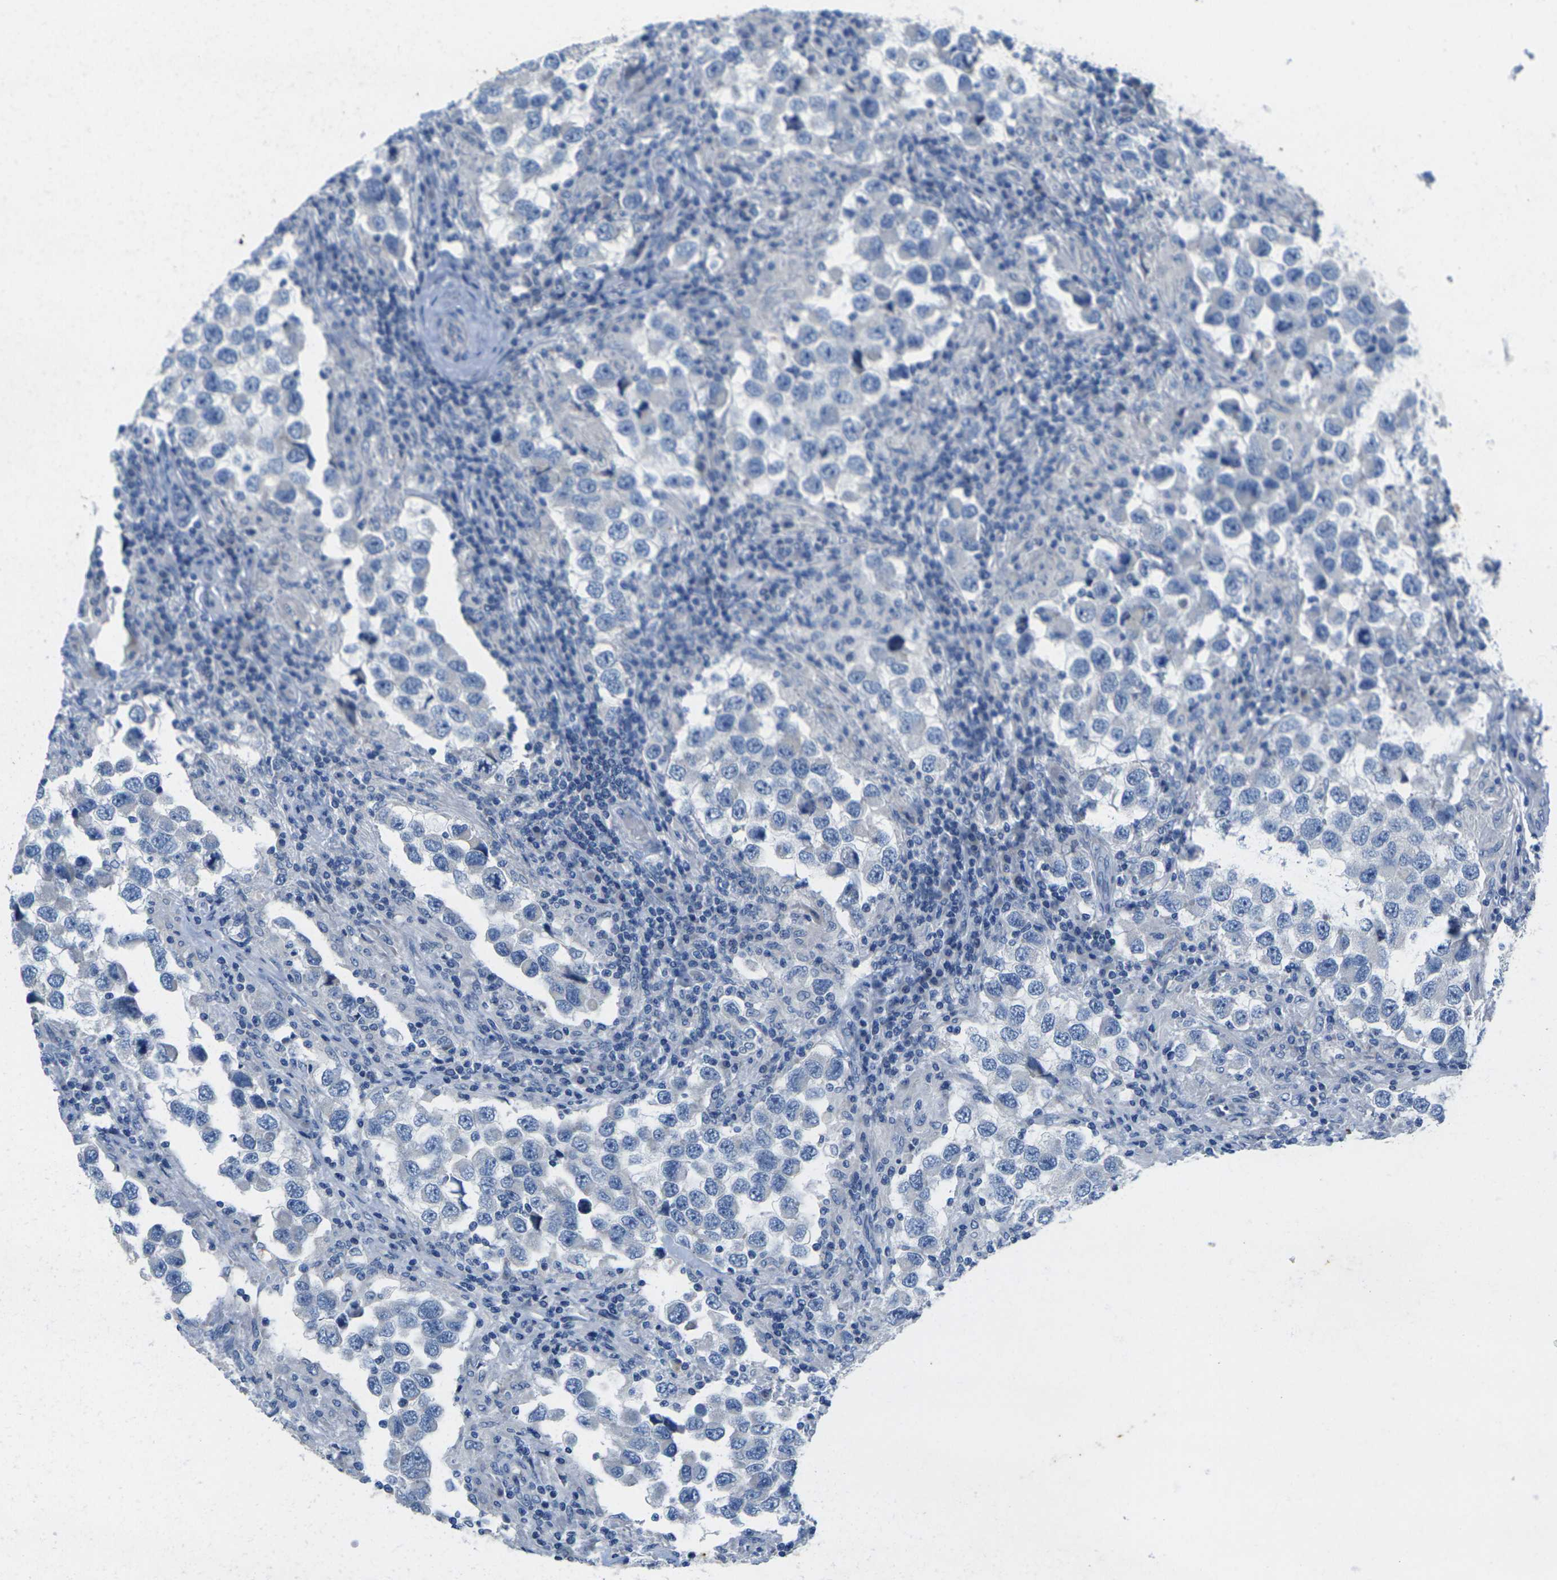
{"staining": {"intensity": "negative", "quantity": "none", "location": "none"}, "tissue": "testis cancer", "cell_type": "Tumor cells", "image_type": "cancer", "snomed": [{"axis": "morphology", "description": "Carcinoma, Embryonal, NOS"}, {"axis": "topography", "description": "Testis"}], "caption": "Immunohistochemistry of embryonal carcinoma (testis) reveals no staining in tumor cells.", "gene": "TNNI3", "patient": {"sex": "male", "age": 21}}